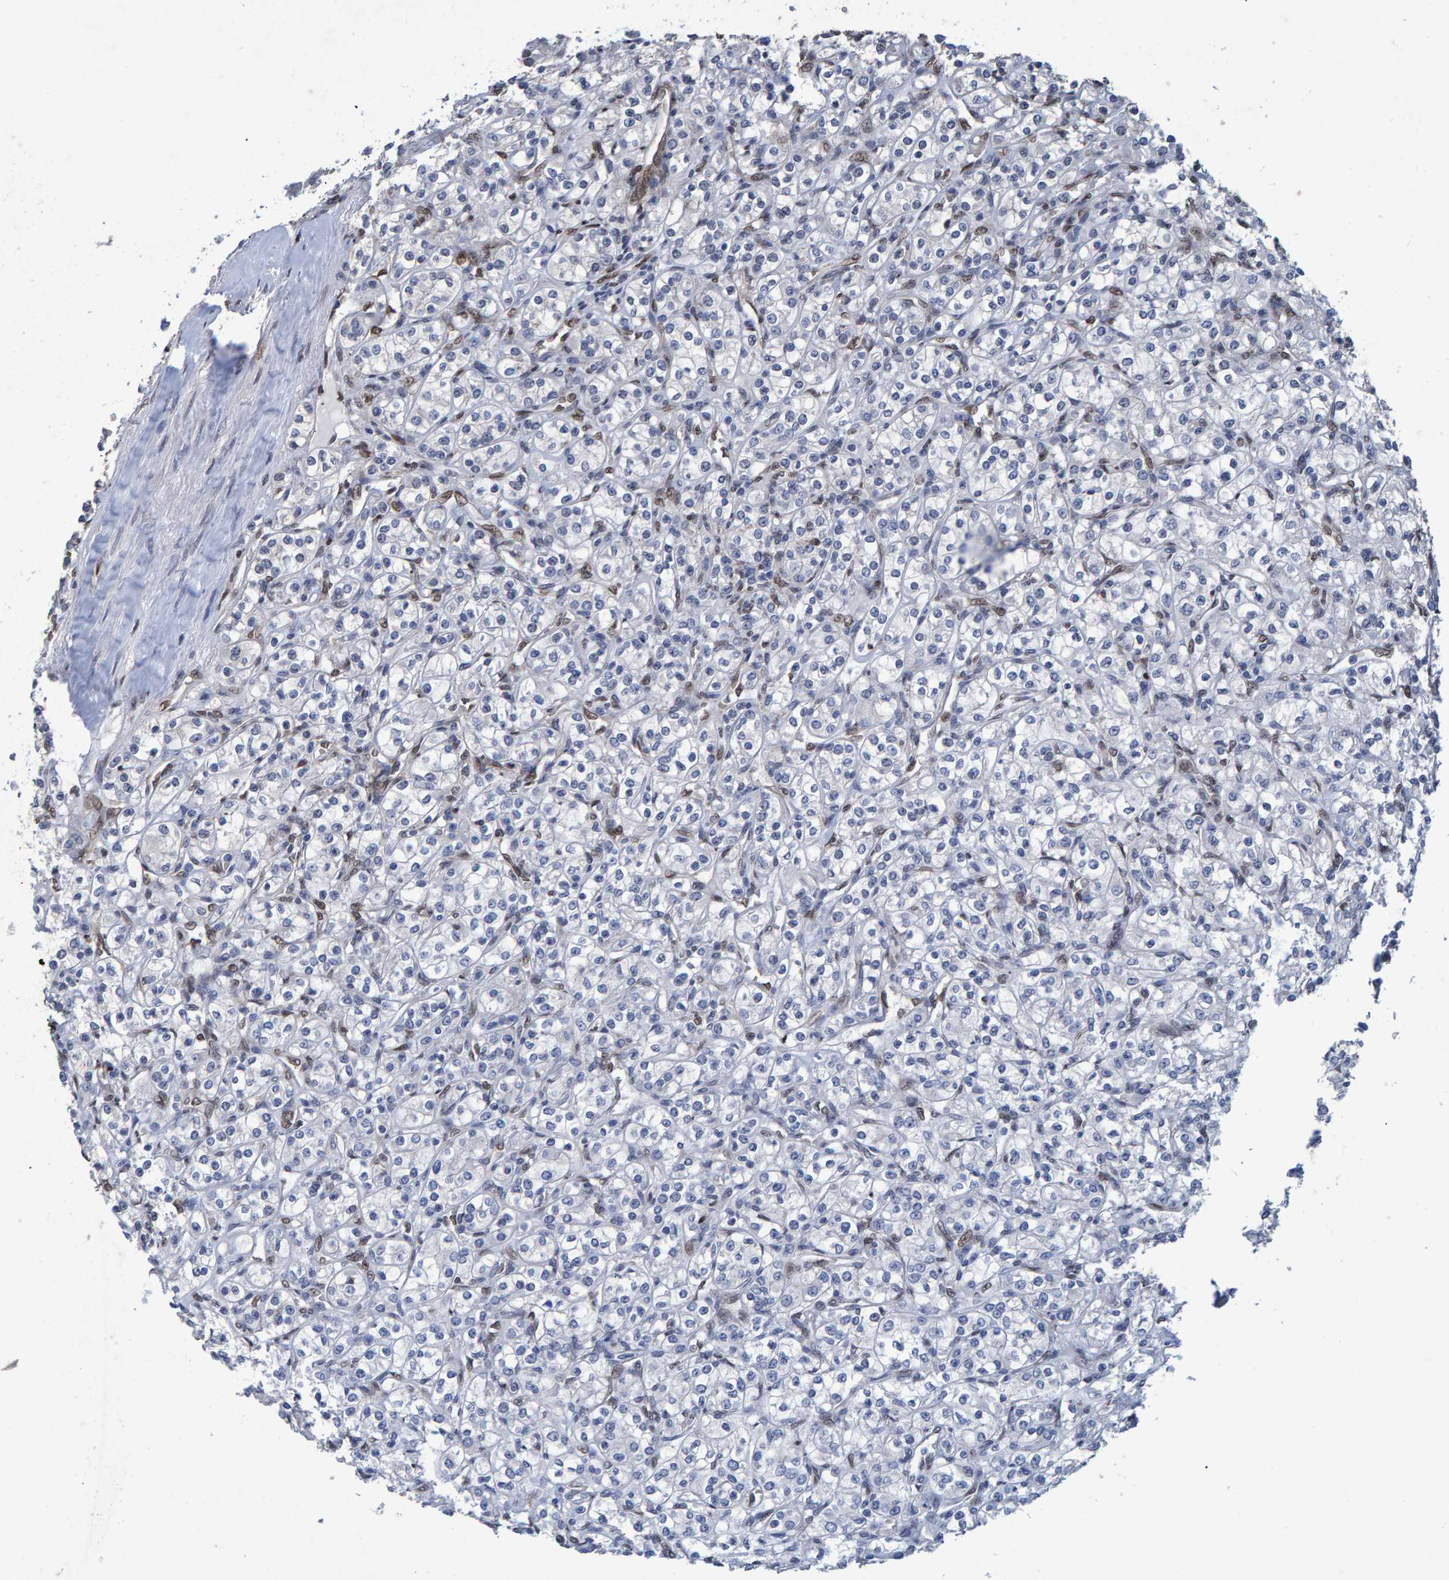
{"staining": {"intensity": "negative", "quantity": "none", "location": "none"}, "tissue": "renal cancer", "cell_type": "Tumor cells", "image_type": "cancer", "snomed": [{"axis": "morphology", "description": "Adenocarcinoma, NOS"}, {"axis": "topography", "description": "Kidney"}], "caption": "The image reveals no significant staining in tumor cells of adenocarcinoma (renal).", "gene": "QKI", "patient": {"sex": "male", "age": 77}}